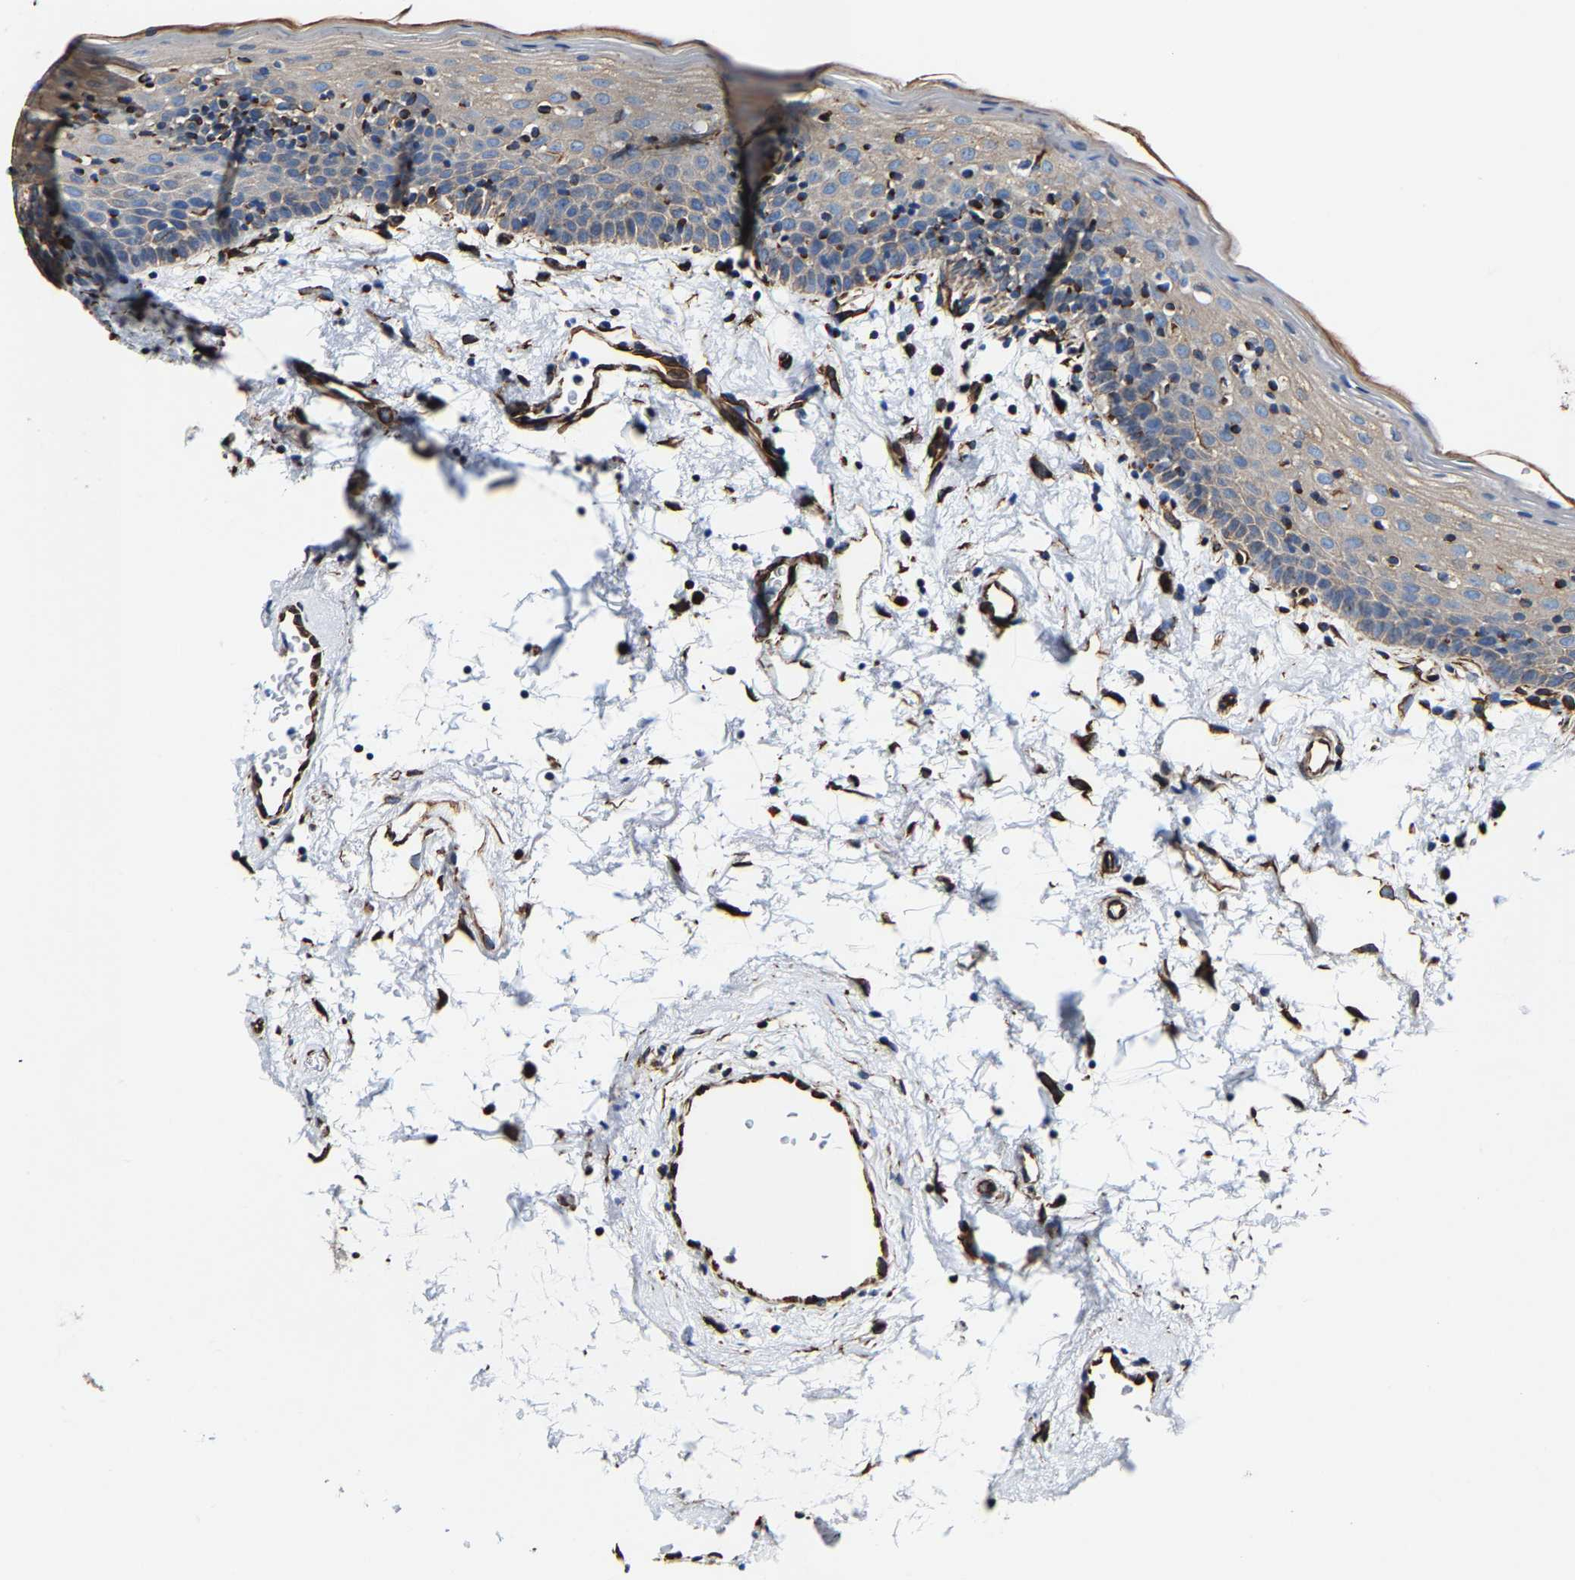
{"staining": {"intensity": "weak", "quantity": "25%-75%", "location": "cytoplasmic/membranous"}, "tissue": "oral mucosa", "cell_type": "Squamous epithelial cells", "image_type": "normal", "snomed": [{"axis": "morphology", "description": "Normal tissue, NOS"}, {"axis": "topography", "description": "Oral tissue"}], "caption": "The photomicrograph displays immunohistochemical staining of normal oral mucosa. There is weak cytoplasmic/membranous staining is identified in about 25%-75% of squamous epithelial cells. Nuclei are stained in blue.", "gene": "MMEL1", "patient": {"sex": "male", "age": 66}}